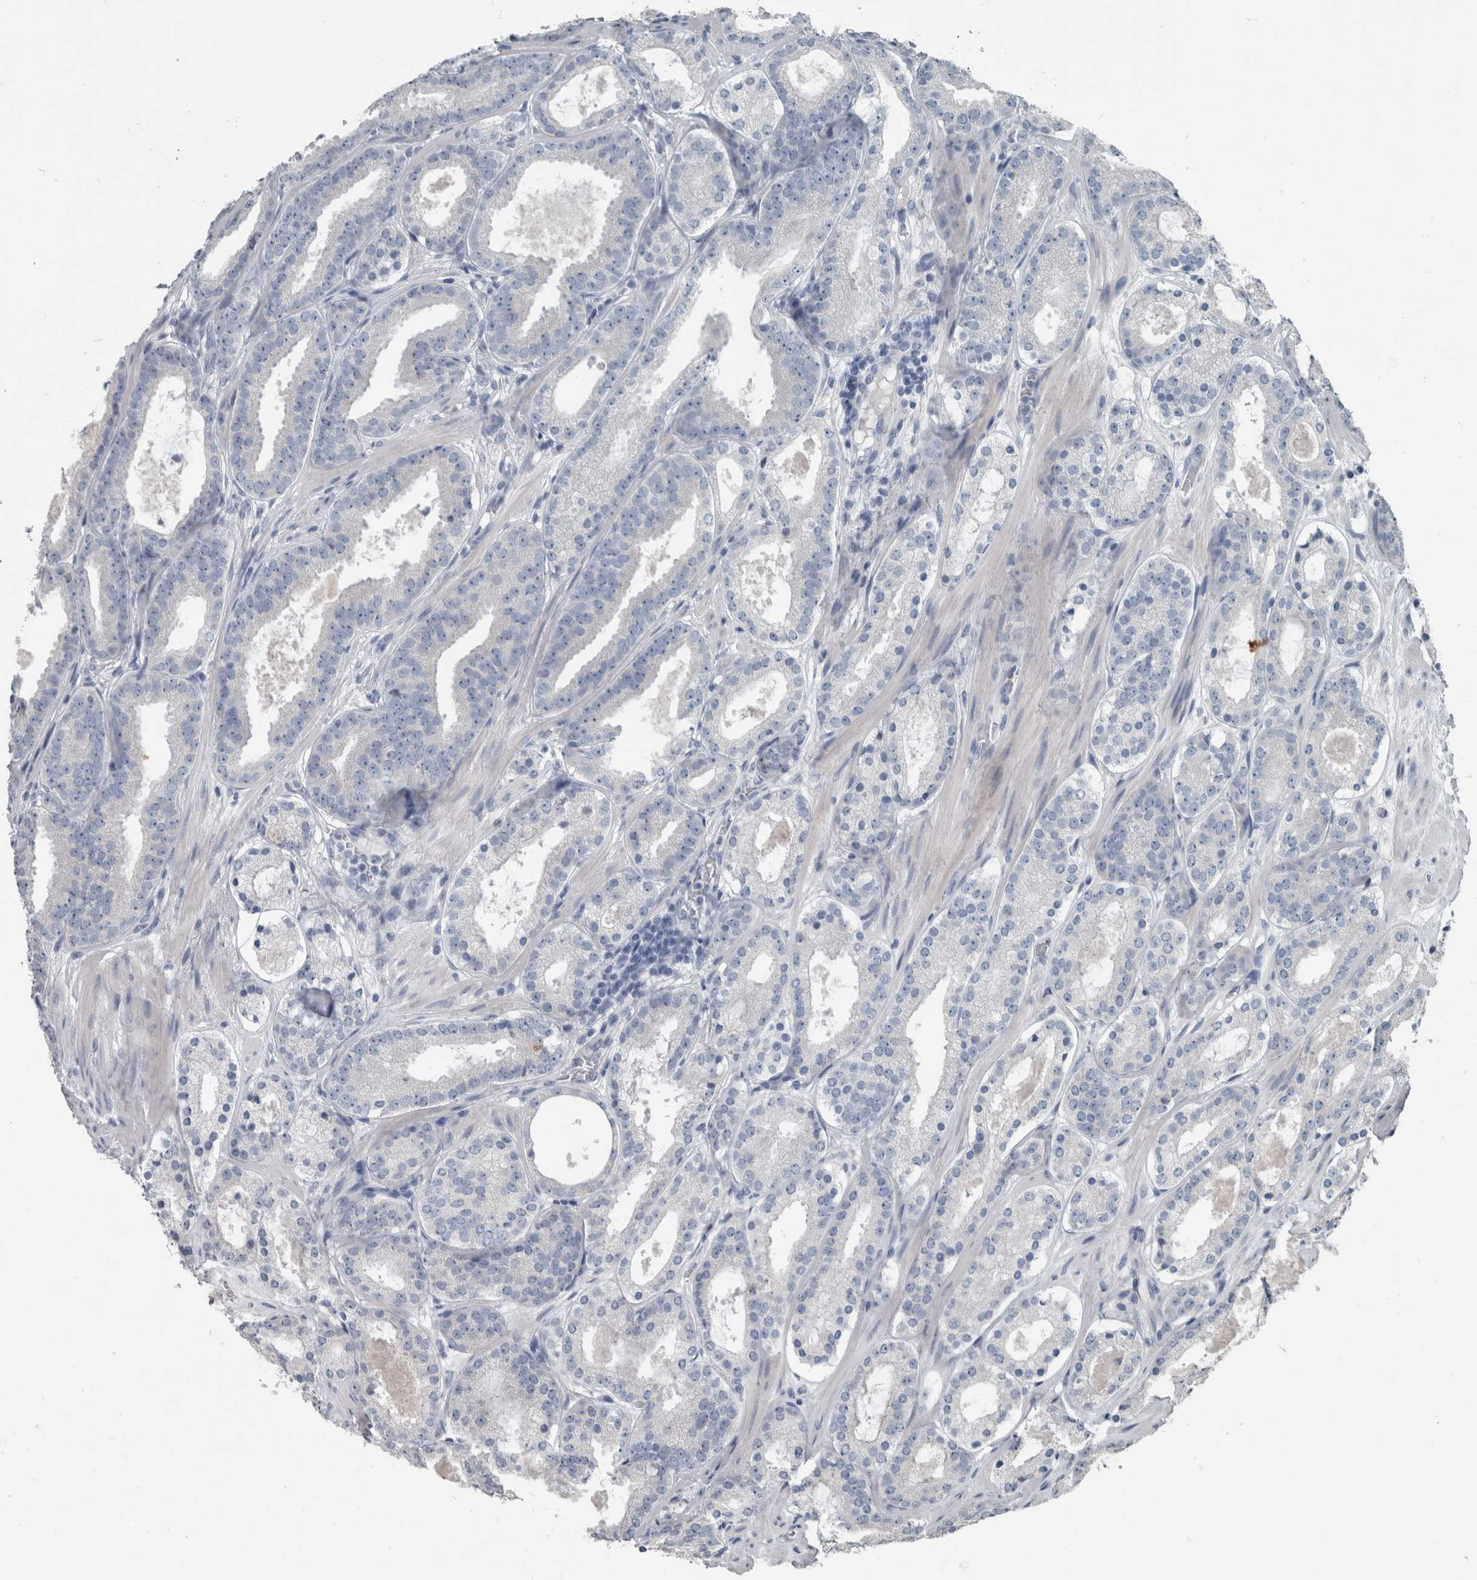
{"staining": {"intensity": "negative", "quantity": "none", "location": "none"}, "tissue": "prostate cancer", "cell_type": "Tumor cells", "image_type": "cancer", "snomed": [{"axis": "morphology", "description": "Adenocarcinoma, Low grade"}, {"axis": "topography", "description": "Prostate"}], "caption": "High power microscopy image of an immunohistochemistry (IHC) photomicrograph of prostate low-grade adenocarcinoma, revealing no significant staining in tumor cells.", "gene": "KRT20", "patient": {"sex": "male", "age": 69}}